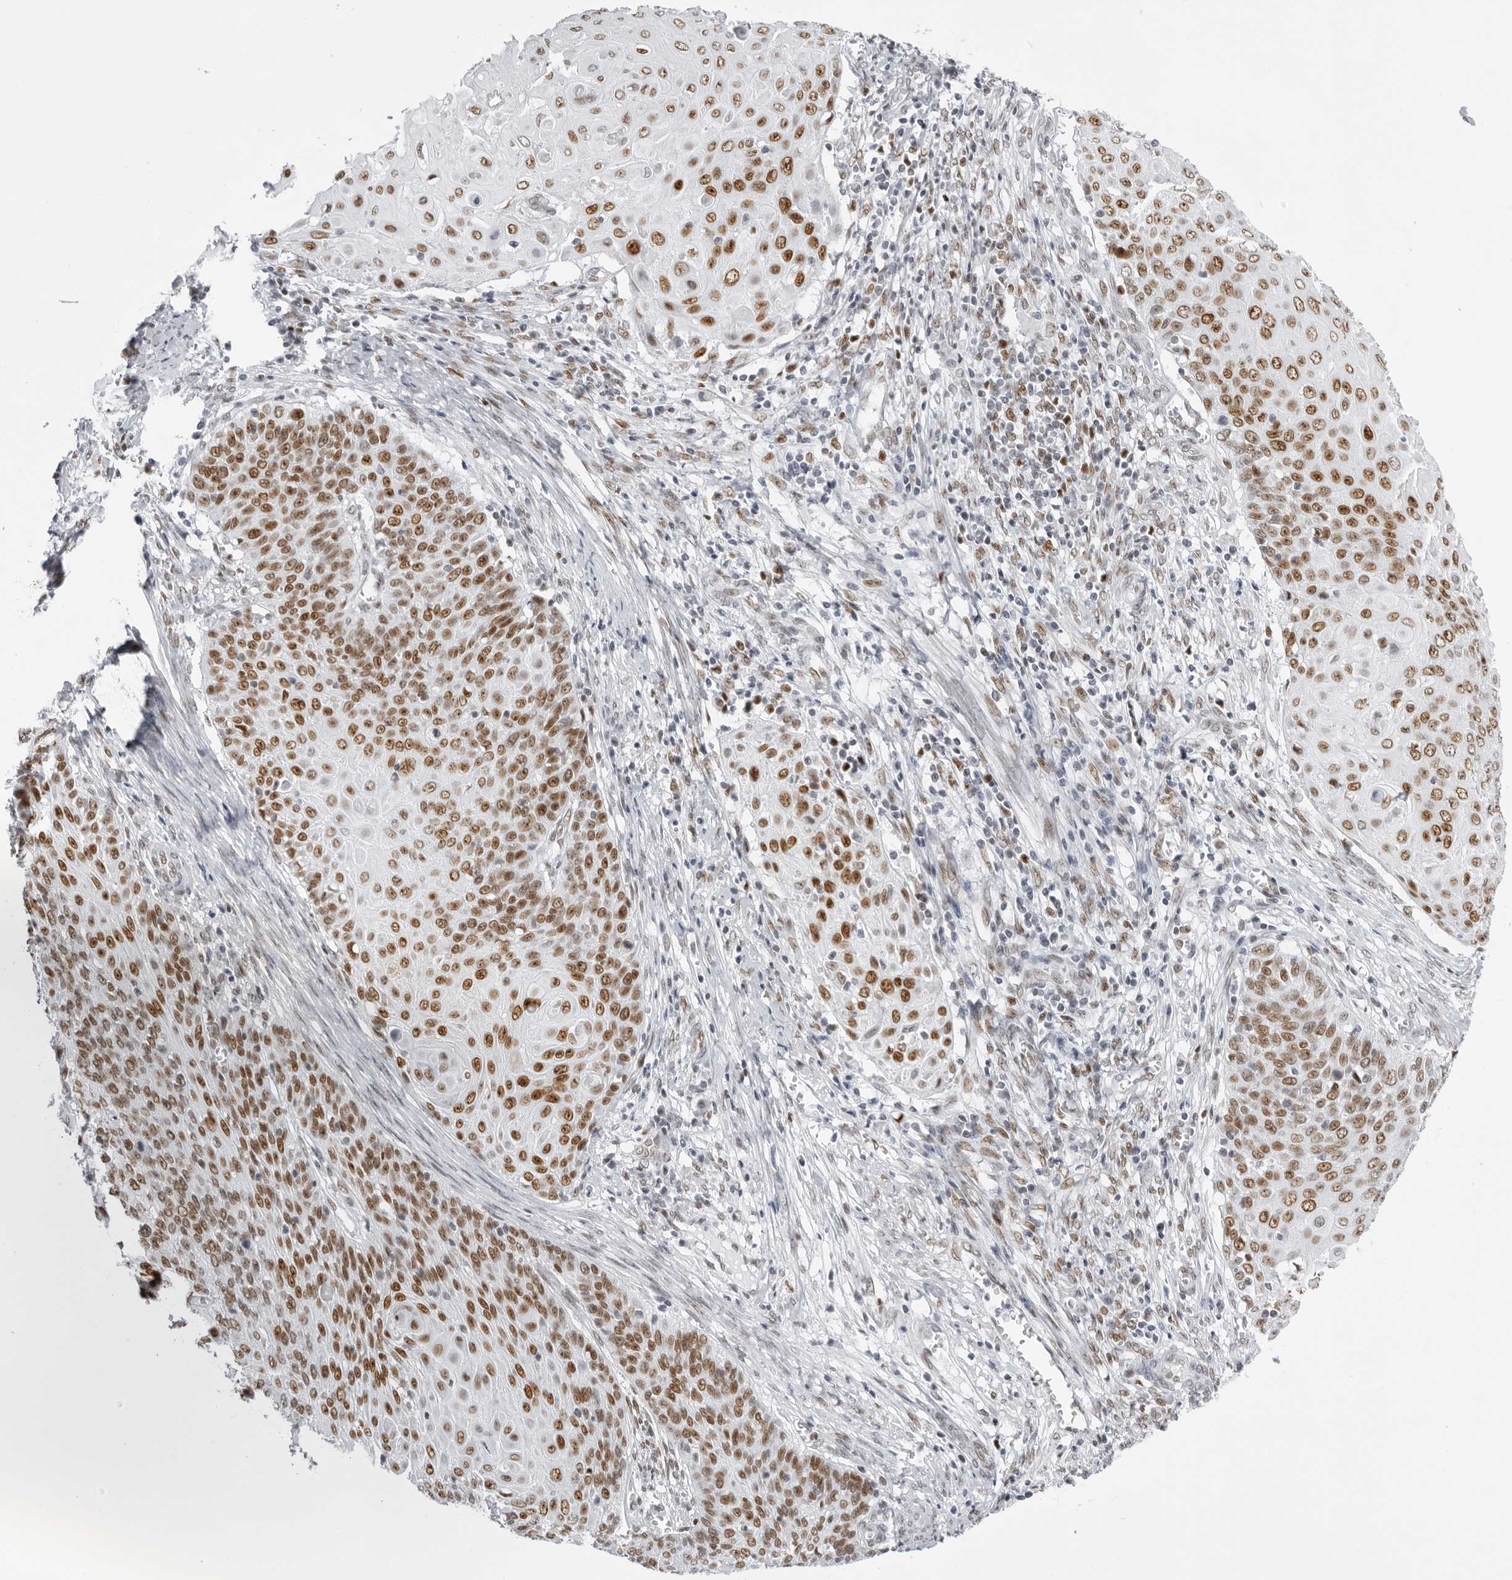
{"staining": {"intensity": "strong", "quantity": ">75%", "location": "nuclear"}, "tissue": "cervical cancer", "cell_type": "Tumor cells", "image_type": "cancer", "snomed": [{"axis": "morphology", "description": "Squamous cell carcinoma, NOS"}, {"axis": "topography", "description": "Cervix"}], "caption": "Immunohistochemical staining of cervical squamous cell carcinoma exhibits high levels of strong nuclear positivity in about >75% of tumor cells.", "gene": "IRF2BP2", "patient": {"sex": "female", "age": 39}}